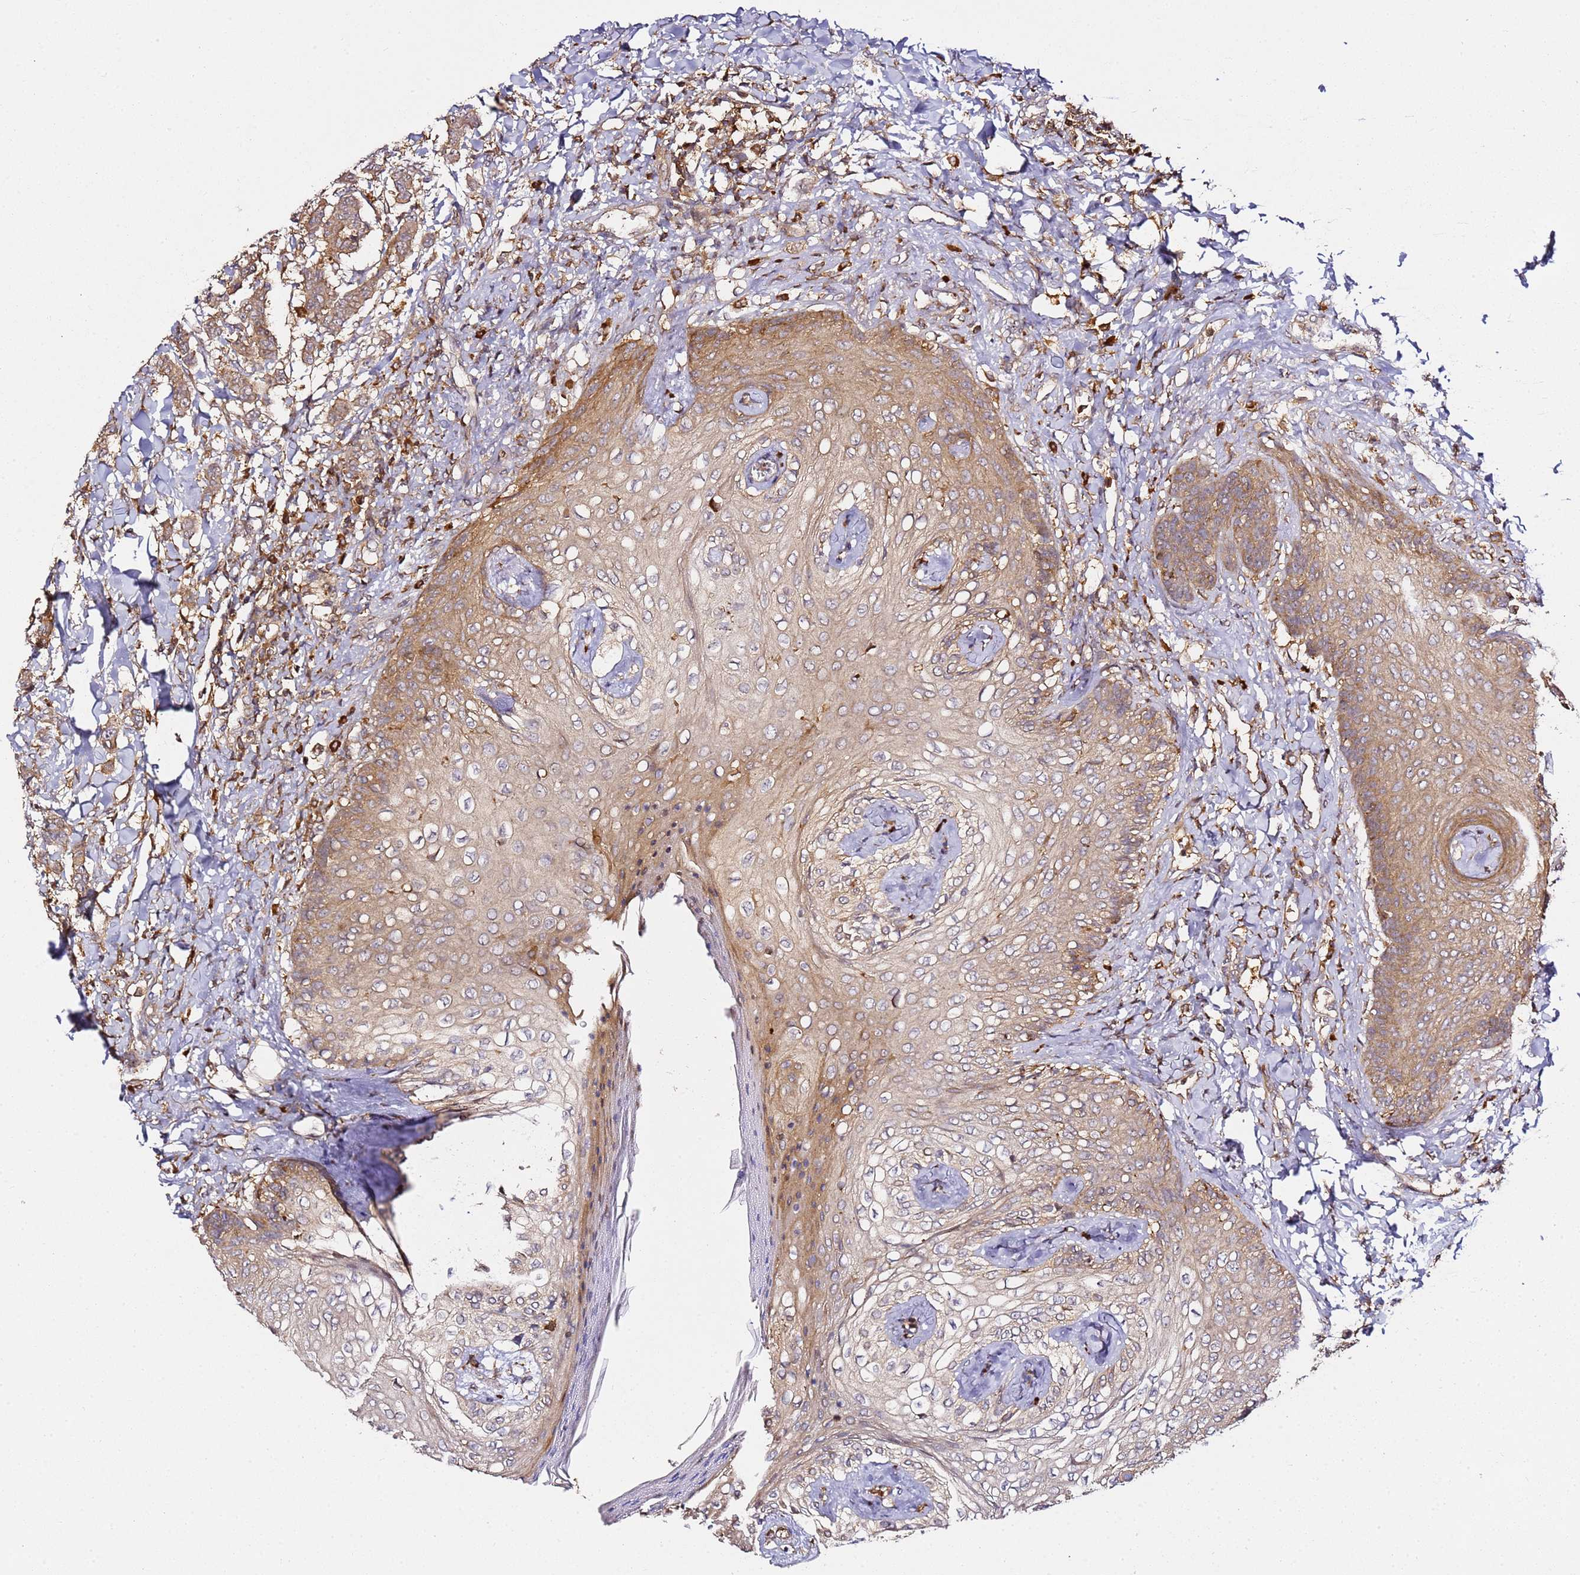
{"staining": {"intensity": "moderate", "quantity": "<25%", "location": "cytoplasmic/membranous"}, "tissue": "breast cancer", "cell_type": "Tumor cells", "image_type": "cancer", "snomed": [{"axis": "morphology", "description": "Duct carcinoma"}, {"axis": "topography", "description": "Breast"}], "caption": "Immunohistochemistry (IHC) photomicrograph of human breast invasive ductal carcinoma stained for a protein (brown), which exhibits low levels of moderate cytoplasmic/membranous staining in about <25% of tumor cells.", "gene": "PRMT7", "patient": {"sex": "female", "age": 40}}